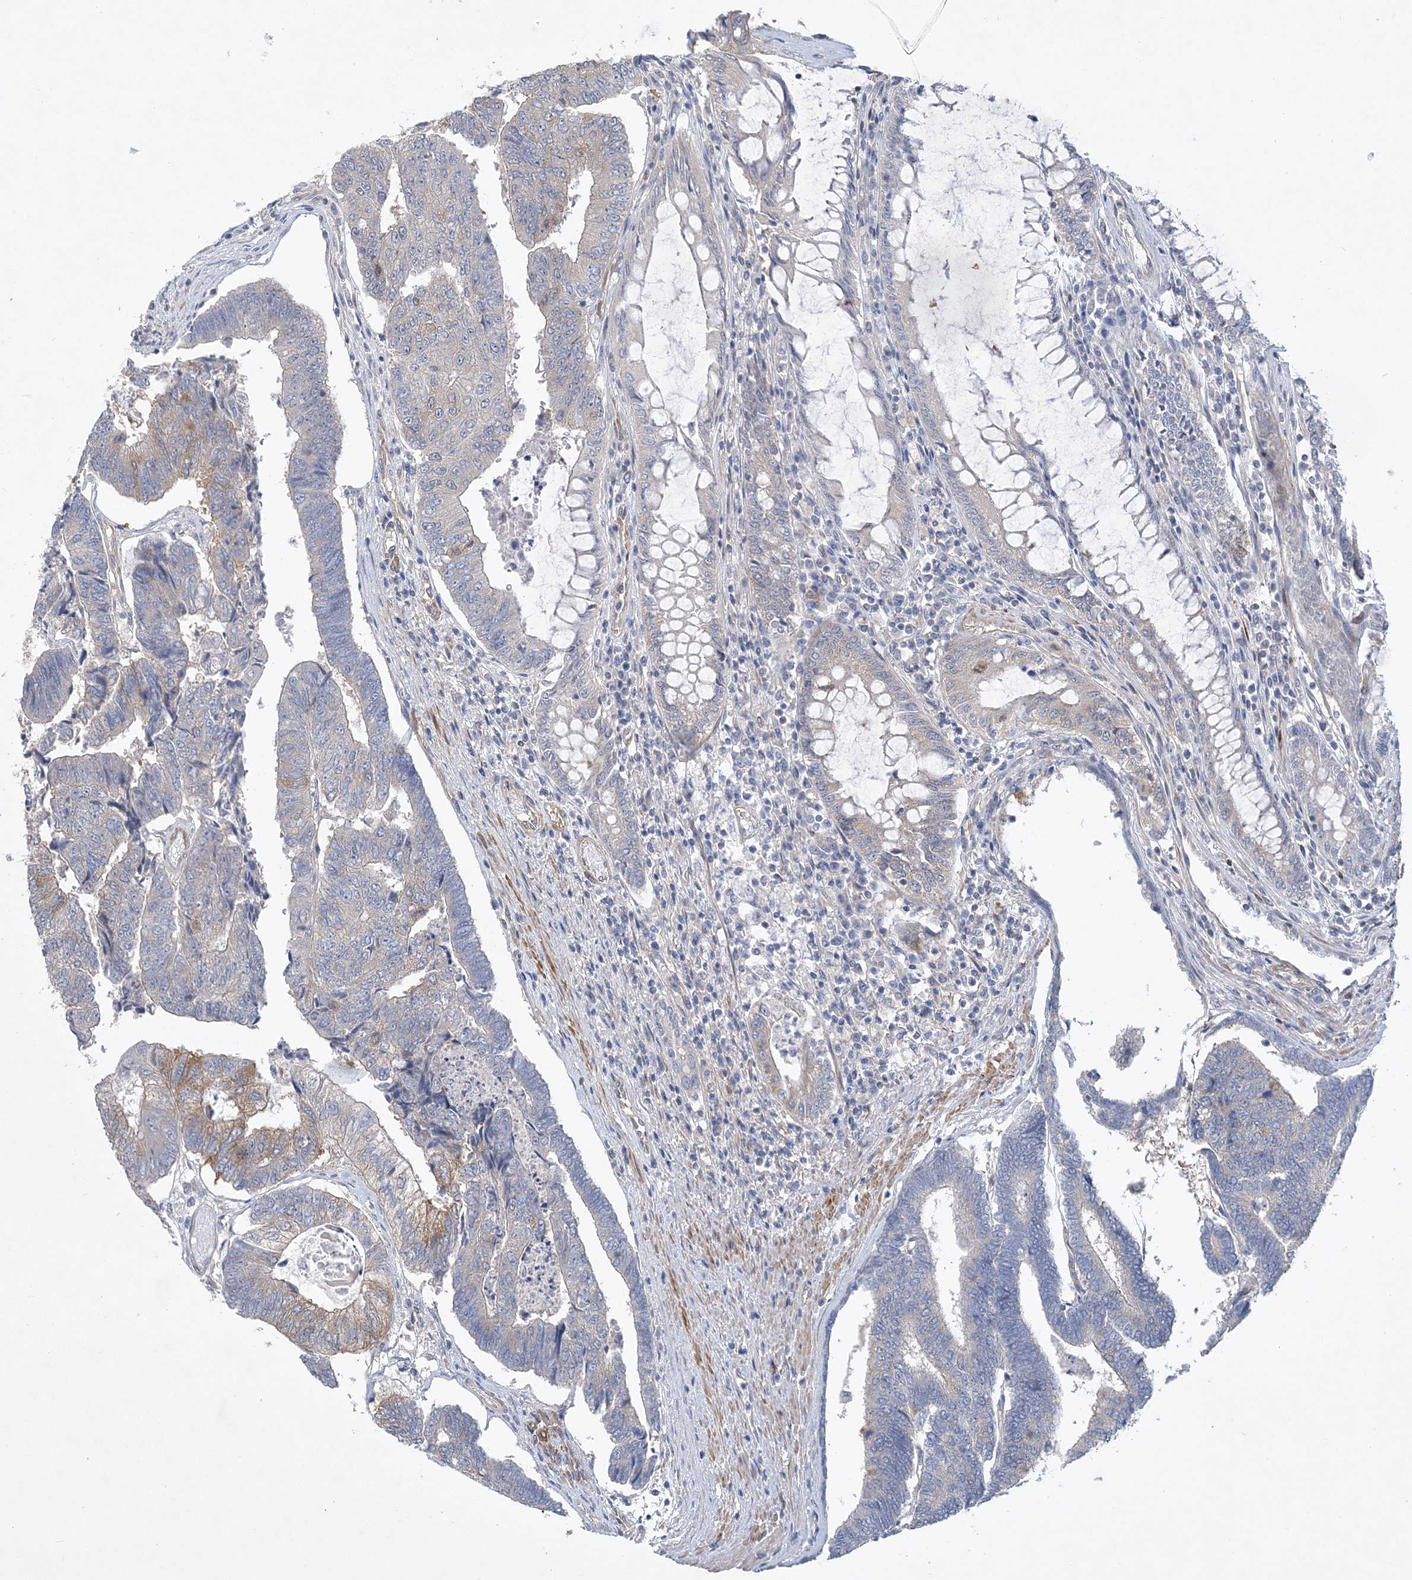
{"staining": {"intensity": "moderate", "quantity": "<25%", "location": "cytoplasmic/membranous"}, "tissue": "colorectal cancer", "cell_type": "Tumor cells", "image_type": "cancer", "snomed": [{"axis": "morphology", "description": "Adenocarcinoma, NOS"}, {"axis": "topography", "description": "Colon"}], "caption": "This is an image of IHC staining of adenocarcinoma (colorectal), which shows moderate positivity in the cytoplasmic/membranous of tumor cells.", "gene": "MAP4K5", "patient": {"sex": "female", "age": 67}}